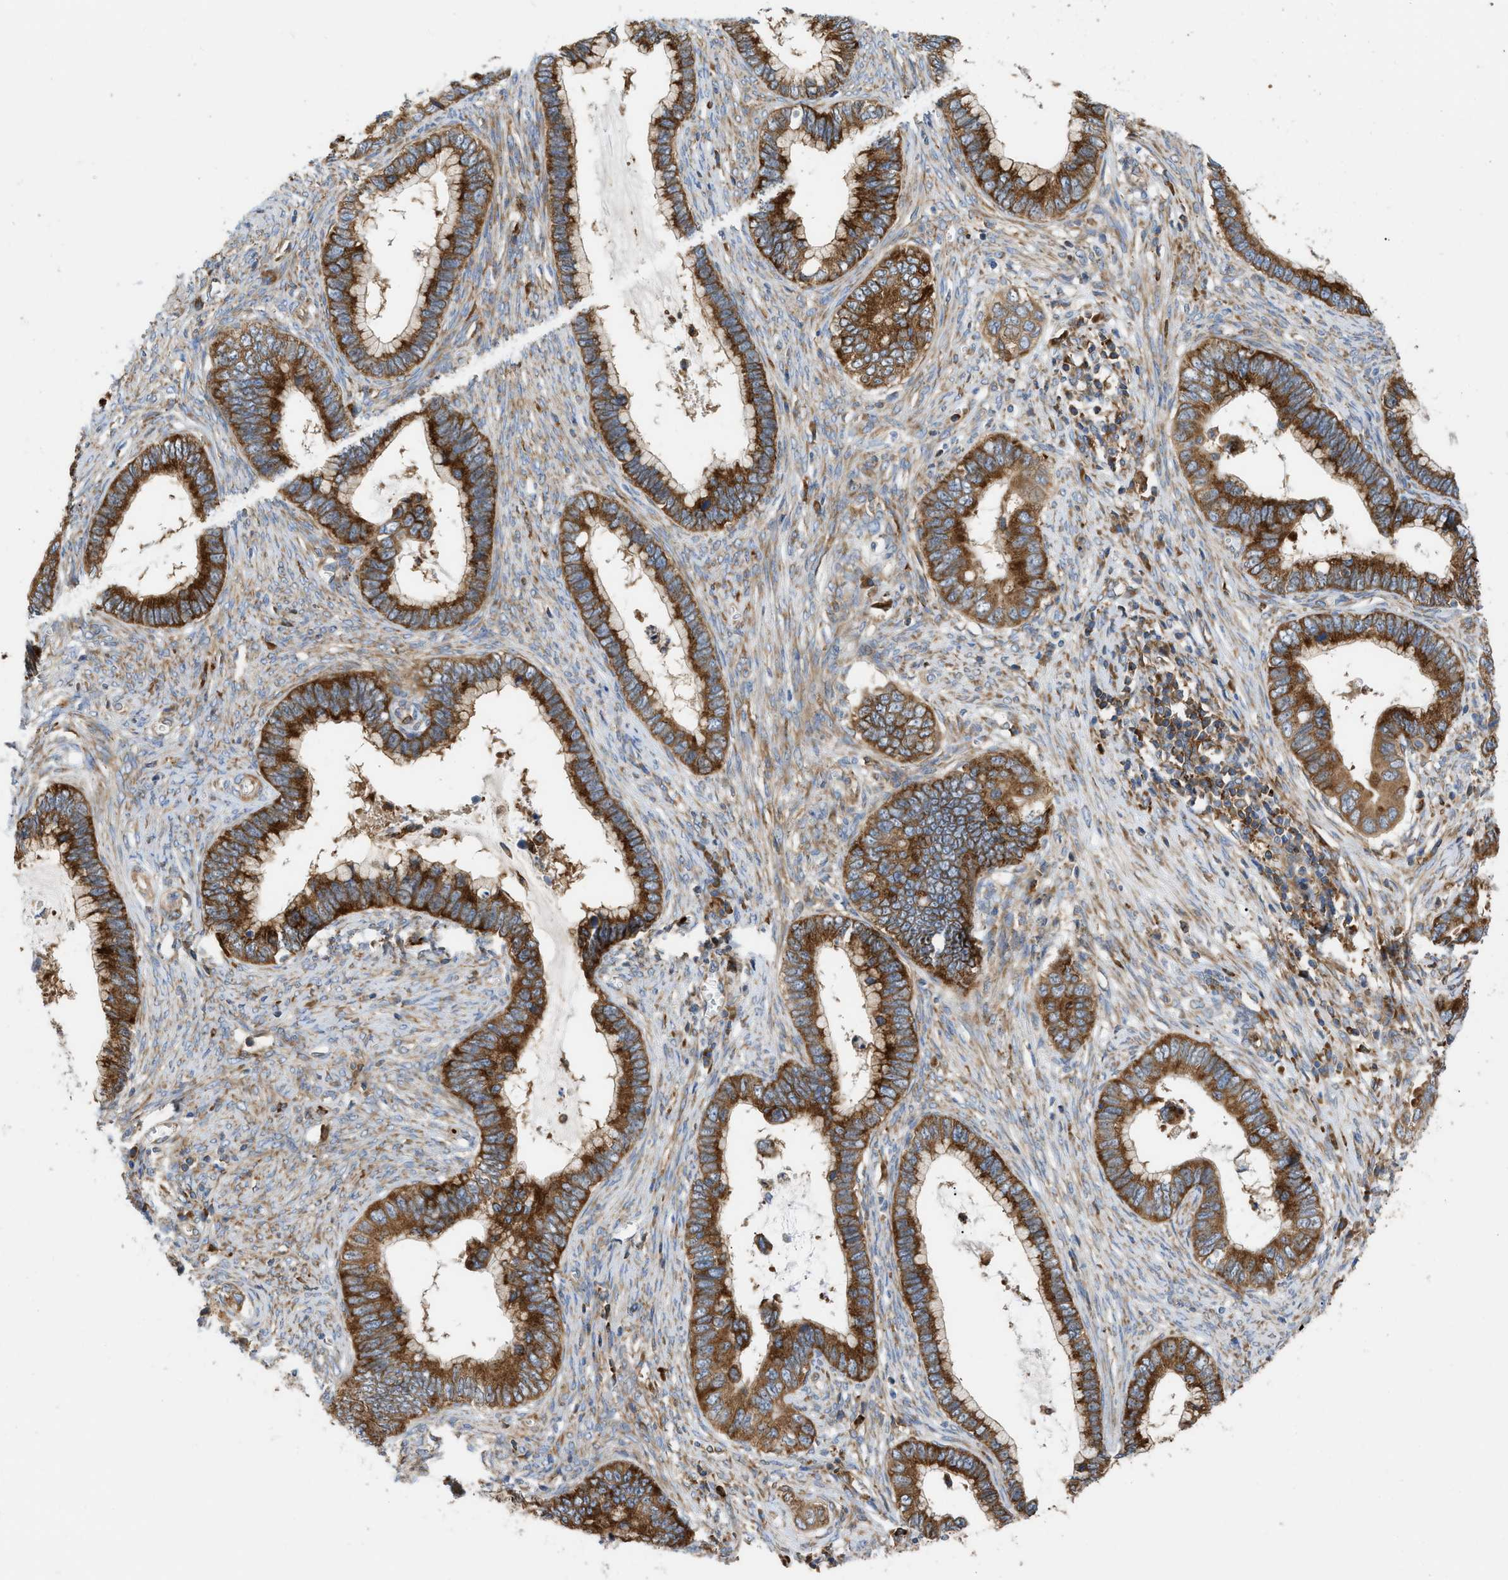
{"staining": {"intensity": "strong", "quantity": ">75%", "location": "cytoplasmic/membranous"}, "tissue": "cervical cancer", "cell_type": "Tumor cells", "image_type": "cancer", "snomed": [{"axis": "morphology", "description": "Adenocarcinoma, NOS"}, {"axis": "topography", "description": "Cervix"}], "caption": "Immunohistochemistry (IHC) photomicrograph of neoplastic tissue: human cervical cancer (adenocarcinoma) stained using immunohistochemistry (IHC) displays high levels of strong protein expression localized specifically in the cytoplasmic/membranous of tumor cells, appearing as a cytoplasmic/membranous brown color.", "gene": "GPAT4", "patient": {"sex": "female", "age": 44}}